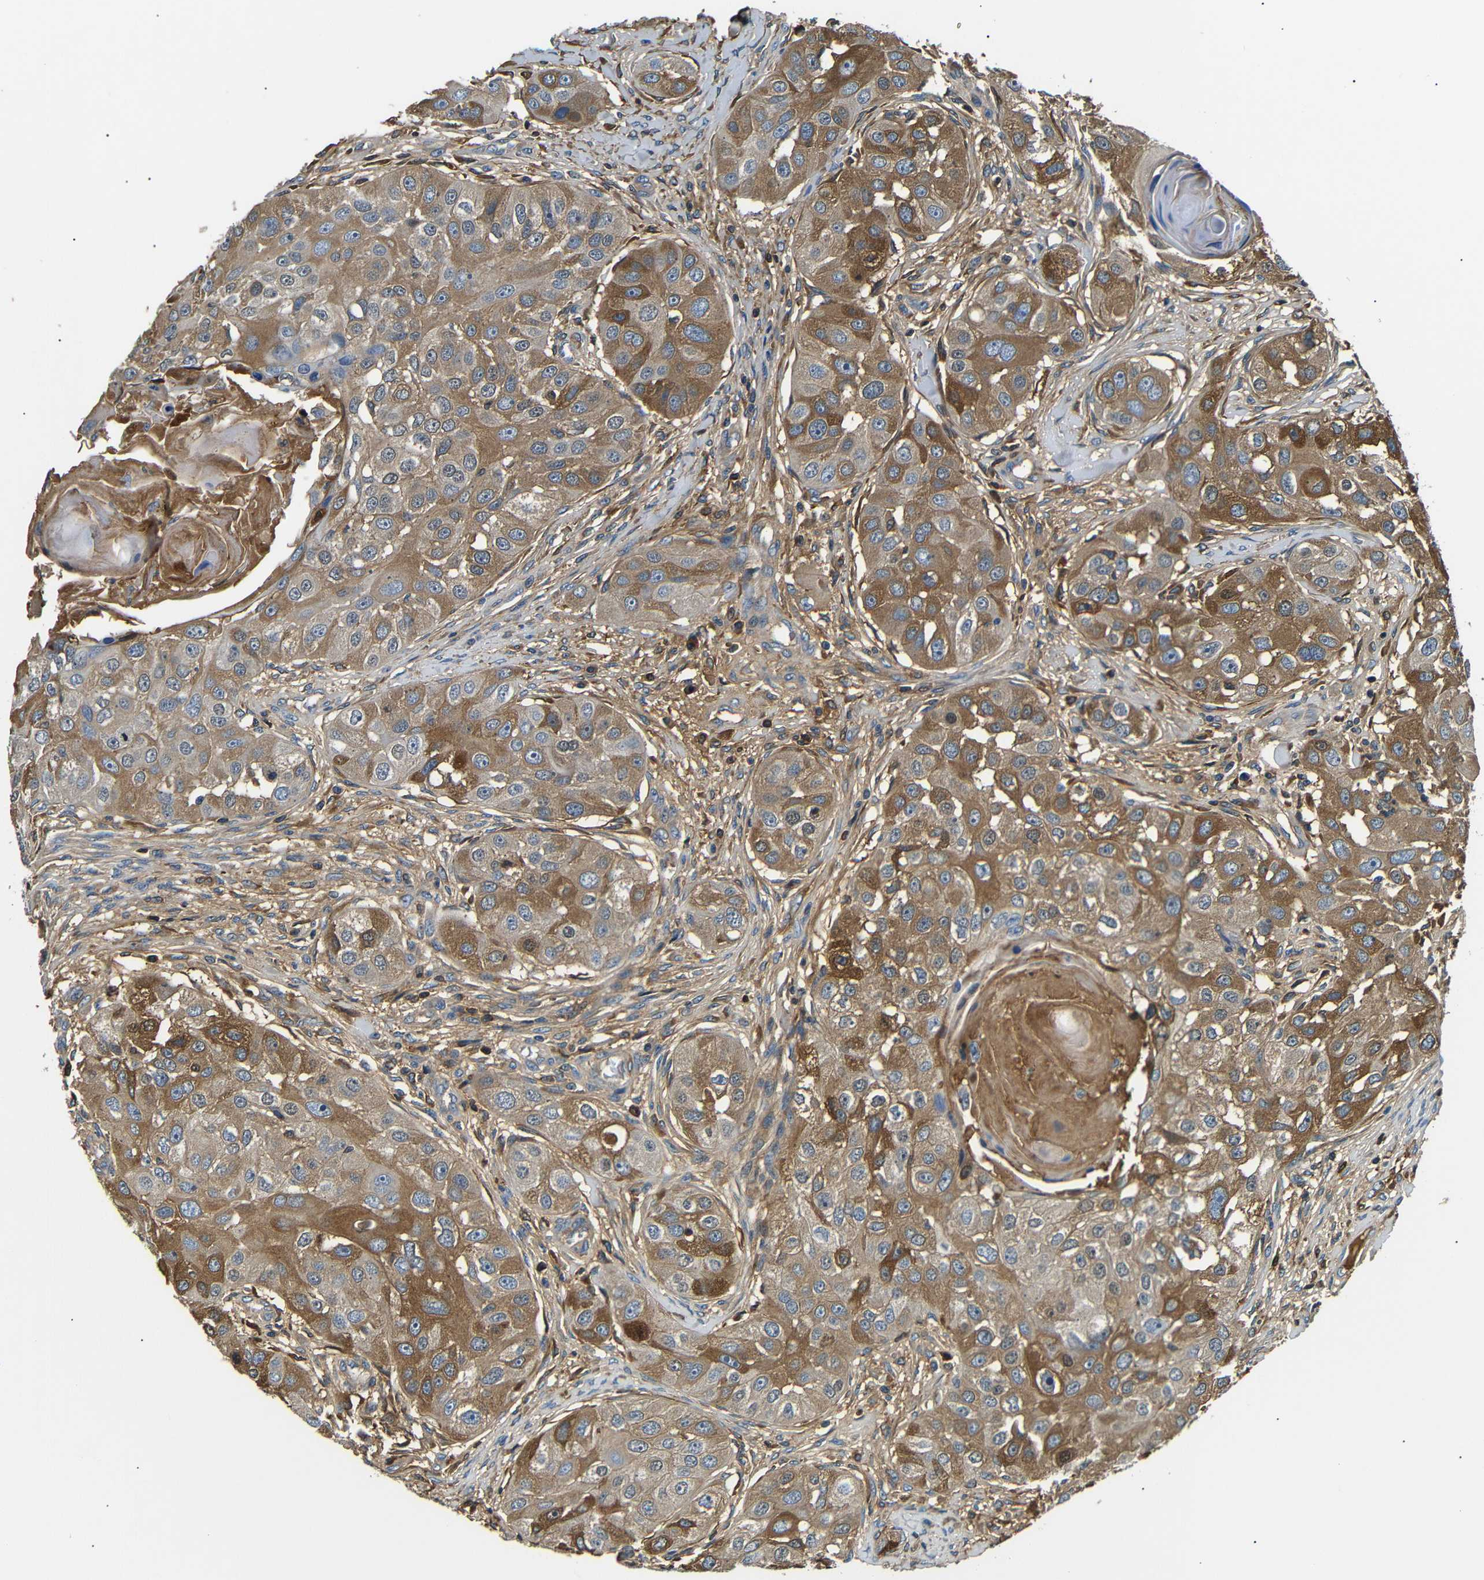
{"staining": {"intensity": "moderate", "quantity": ">75%", "location": "cytoplasmic/membranous"}, "tissue": "head and neck cancer", "cell_type": "Tumor cells", "image_type": "cancer", "snomed": [{"axis": "morphology", "description": "Normal tissue, NOS"}, {"axis": "morphology", "description": "Squamous cell carcinoma, NOS"}, {"axis": "topography", "description": "Skeletal muscle"}, {"axis": "topography", "description": "Head-Neck"}], "caption": "The image exhibits immunohistochemical staining of head and neck cancer. There is moderate cytoplasmic/membranous expression is identified in approximately >75% of tumor cells. Nuclei are stained in blue.", "gene": "LHCGR", "patient": {"sex": "male", "age": 51}}